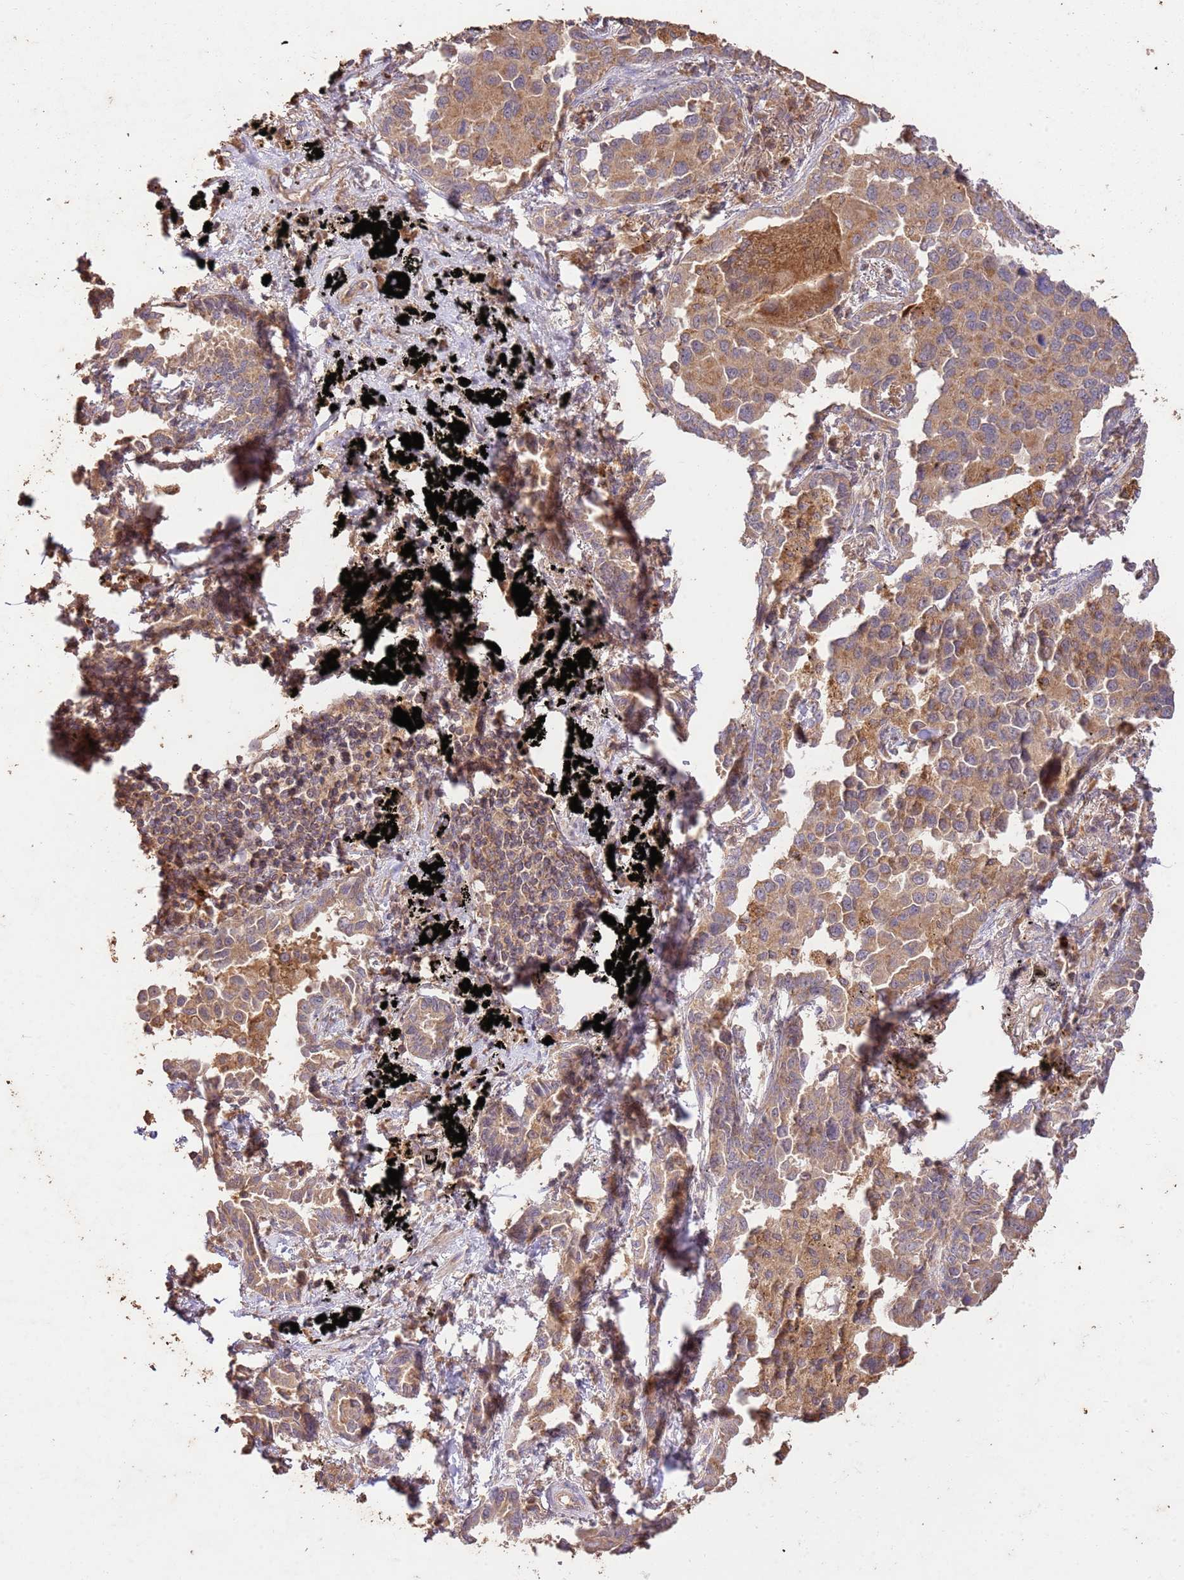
{"staining": {"intensity": "moderate", "quantity": ">75%", "location": "cytoplasmic/membranous"}, "tissue": "lung cancer", "cell_type": "Tumor cells", "image_type": "cancer", "snomed": [{"axis": "morphology", "description": "Adenocarcinoma, NOS"}, {"axis": "topography", "description": "Lung"}], "caption": "Immunohistochemistry (IHC) (DAB (3,3'-diaminobenzidine)) staining of human lung adenocarcinoma shows moderate cytoplasmic/membranous protein staining in approximately >75% of tumor cells. (Brightfield microscopy of DAB IHC at high magnification).", "gene": "LRRC28", "patient": {"sex": "male", "age": 67}}